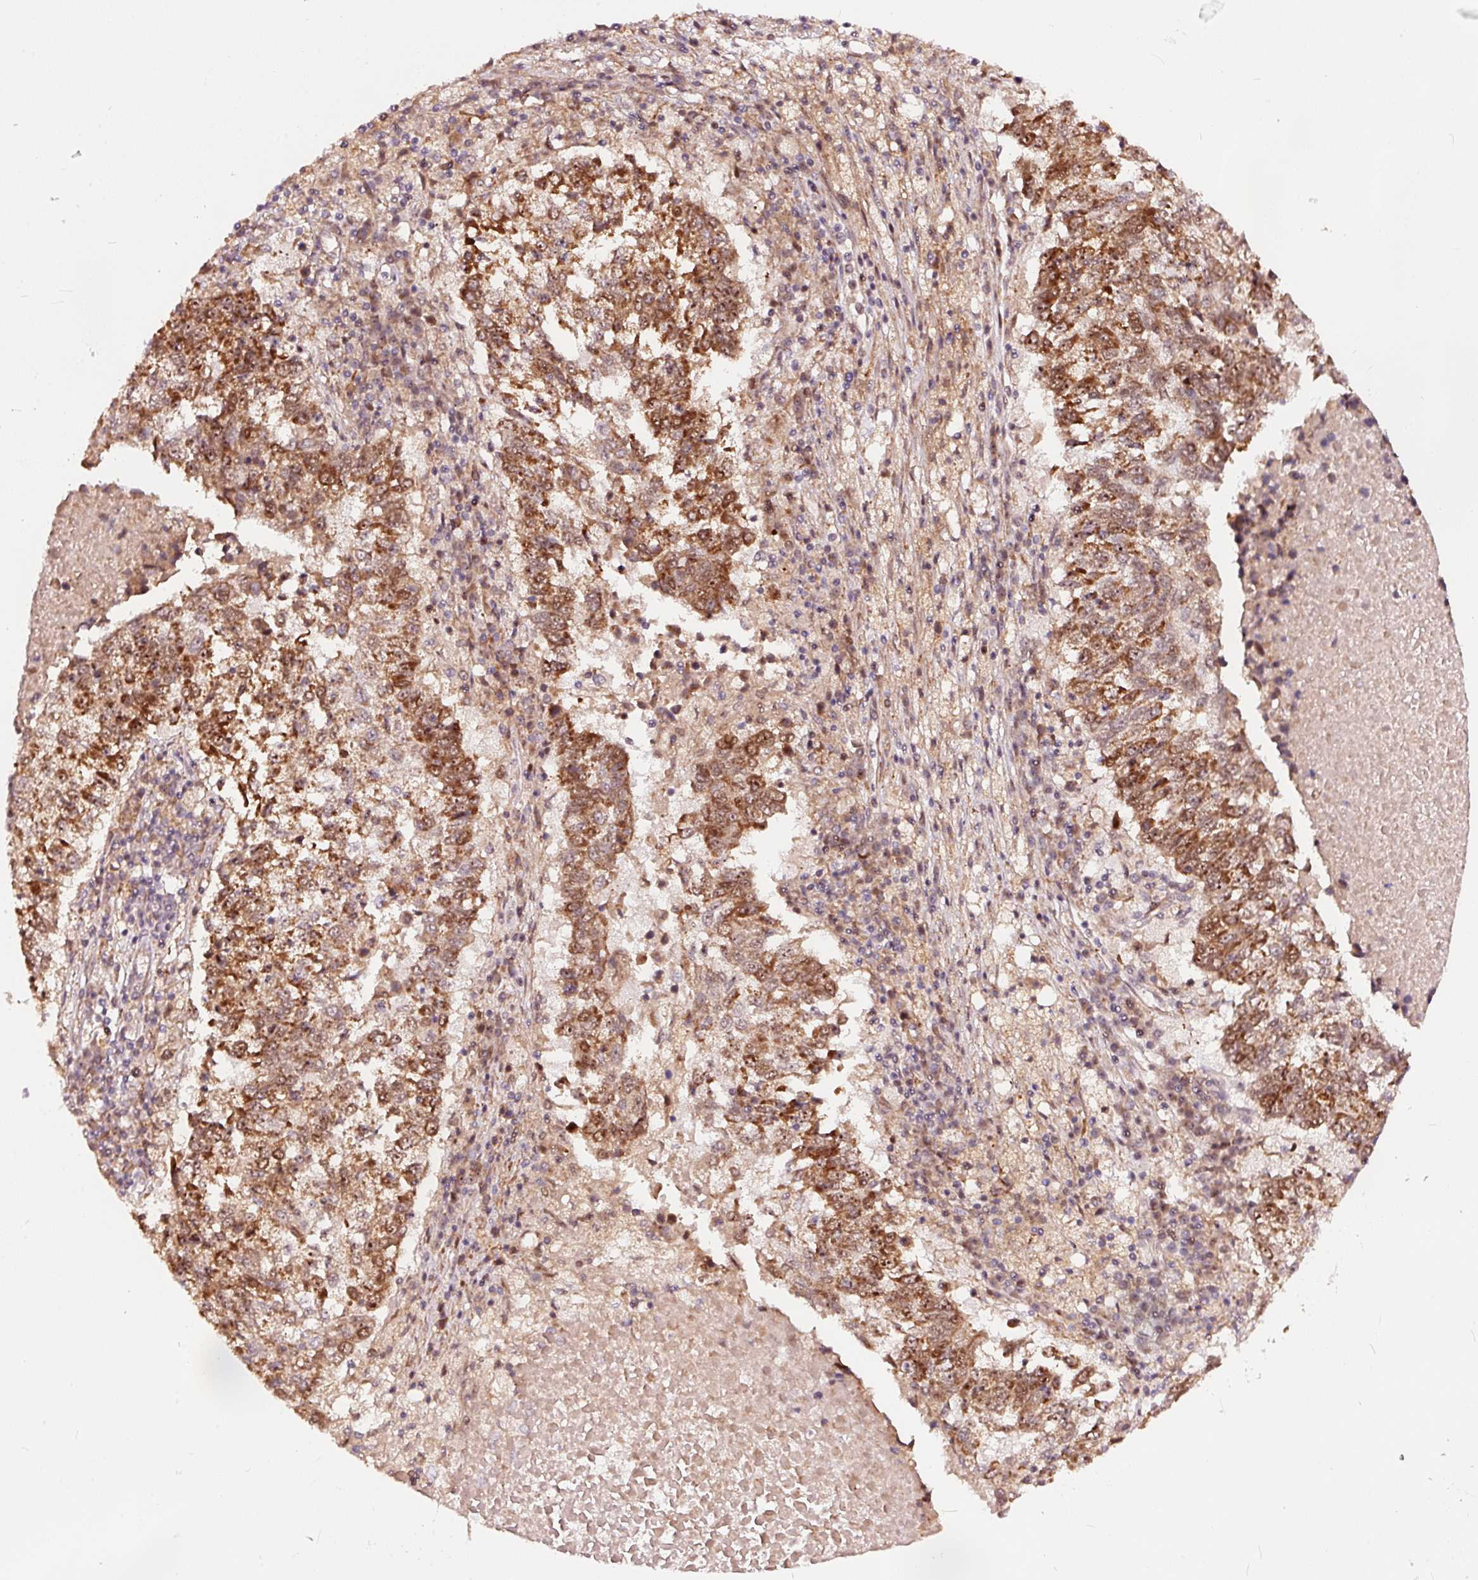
{"staining": {"intensity": "strong", "quantity": ">75%", "location": "cytoplasmic/membranous"}, "tissue": "lung cancer", "cell_type": "Tumor cells", "image_type": "cancer", "snomed": [{"axis": "morphology", "description": "Squamous cell carcinoma, NOS"}, {"axis": "topography", "description": "Lung"}], "caption": "Lung squamous cell carcinoma tissue shows strong cytoplasmic/membranous positivity in about >75% of tumor cells (DAB (3,3'-diaminobenzidine) IHC, brown staining for protein, blue staining for nuclei).", "gene": "RFC4", "patient": {"sex": "male", "age": 73}}